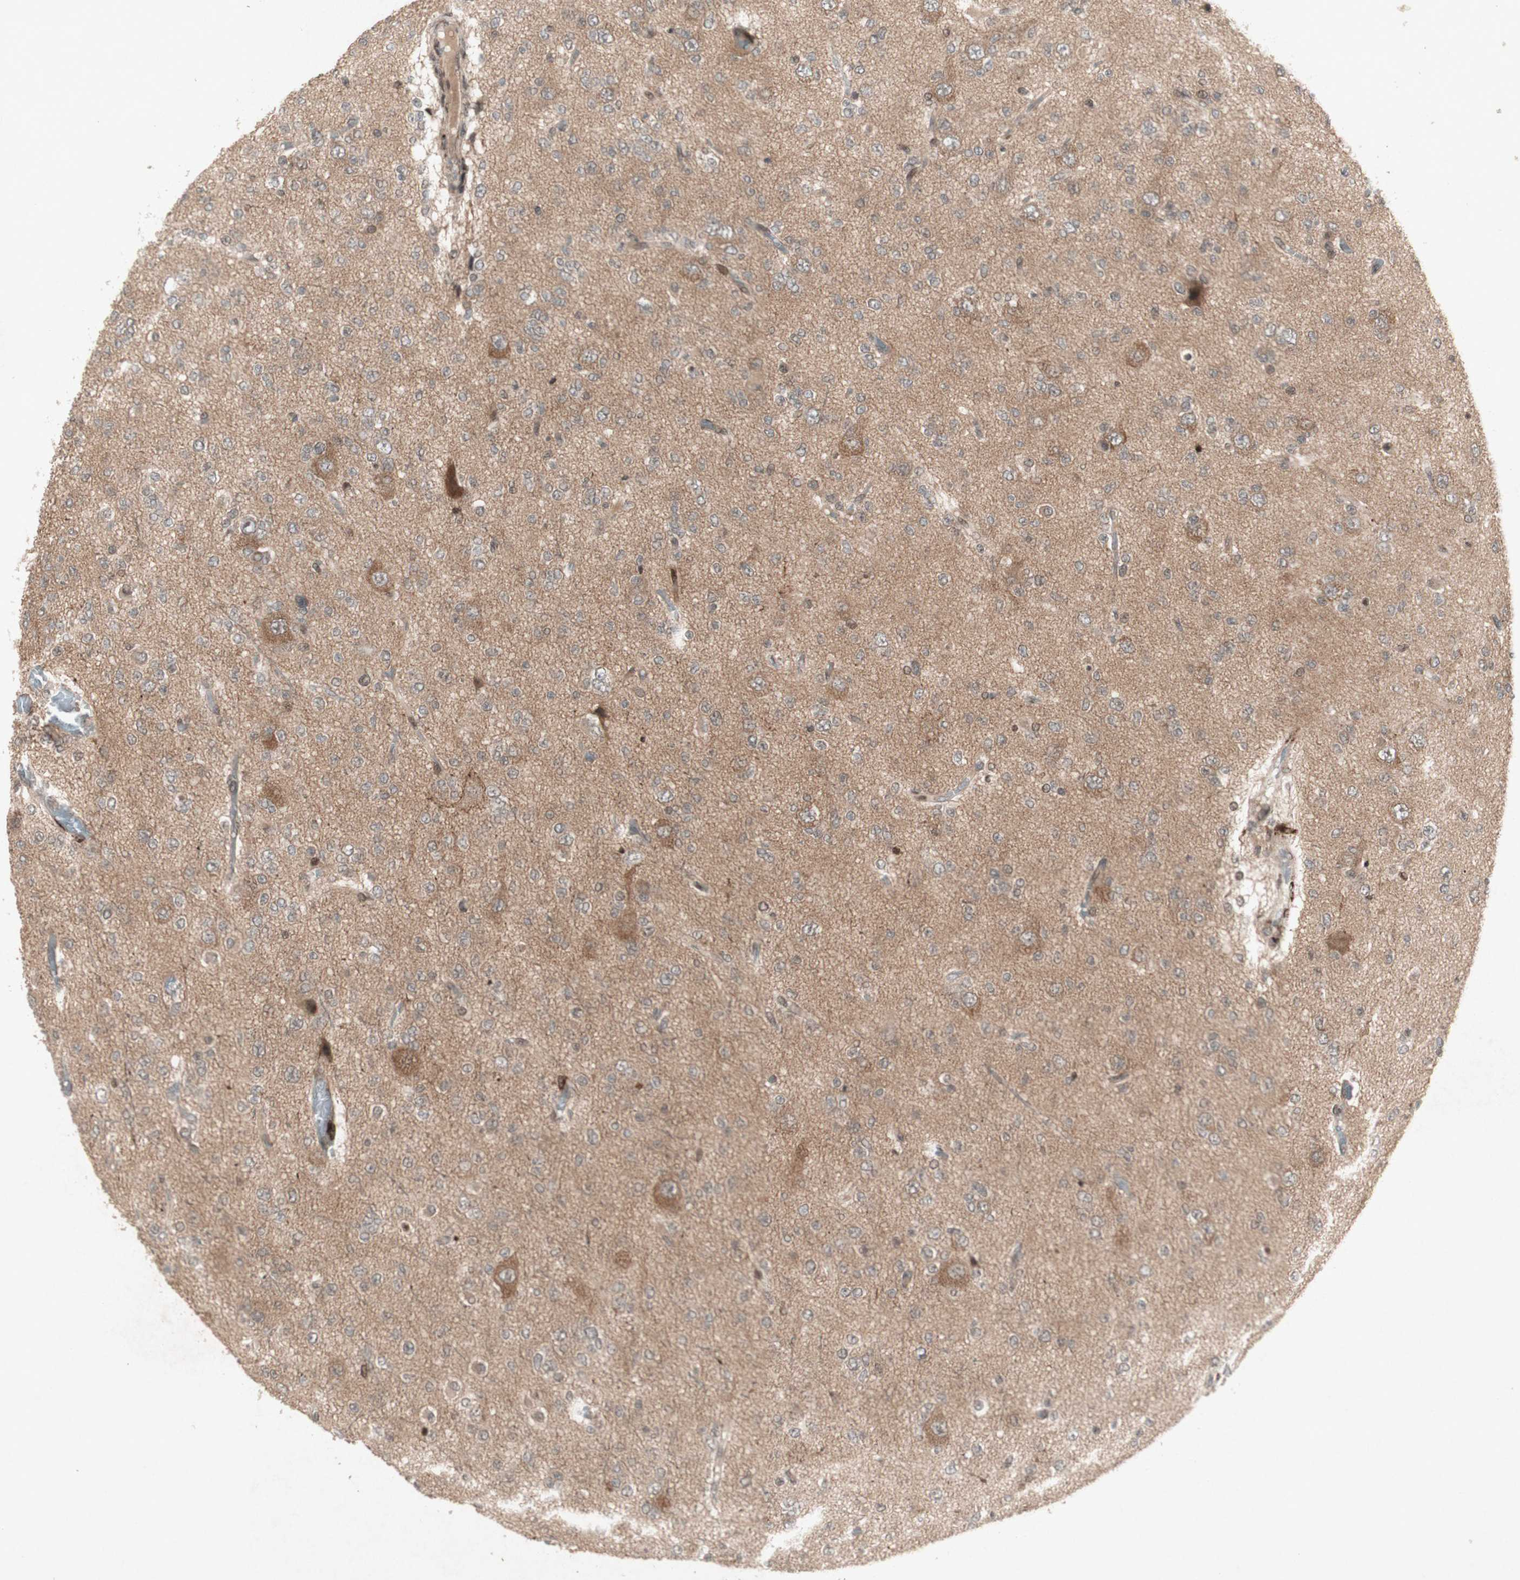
{"staining": {"intensity": "negative", "quantity": "none", "location": "none"}, "tissue": "glioma", "cell_type": "Tumor cells", "image_type": "cancer", "snomed": [{"axis": "morphology", "description": "Glioma, malignant, Low grade"}, {"axis": "topography", "description": "Brain"}], "caption": "Human glioma stained for a protein using immunohistochemistry (IHC) shows no expression in tumor cells.", "gene": "PLXNA1", "patient": {"sex": "male", "age": 38}}